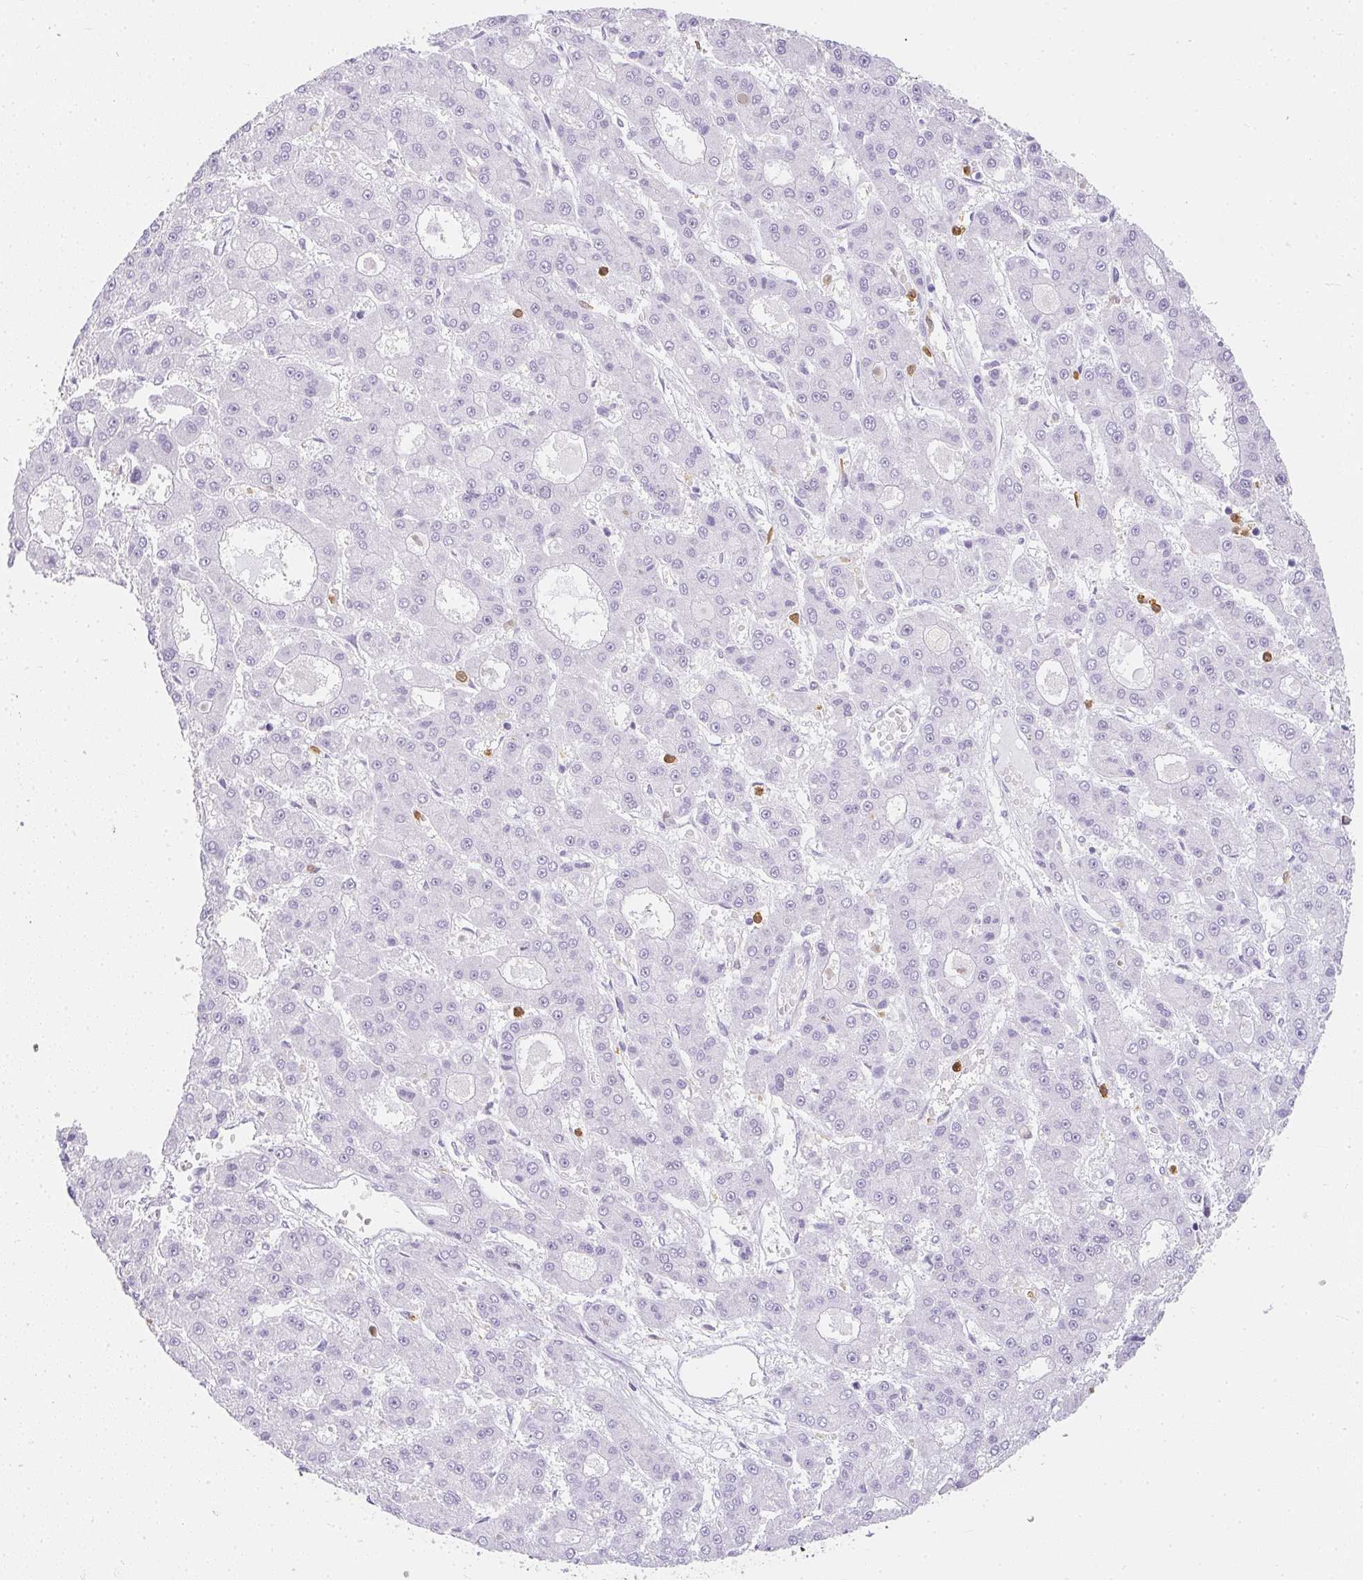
{"staining": {"intensity": "negative", "quantity": "none", "location": "none"}, "tissue": "liver cancer", "cell_type": "Tumor cells", "image_type": "cancer", "snomed": [{"axis": "morphology", "description": "Carcinoma, Hepatocellular, NOS"}, {"axis": "topography", "description": "Liver"}], "caption": "The IHC photomicrograph has no significant staining in tumor cells of hepatocellular carcinoma (liver) tissue.", "gene": "HK3", "patient": {"sex": "male", "age": 70}}